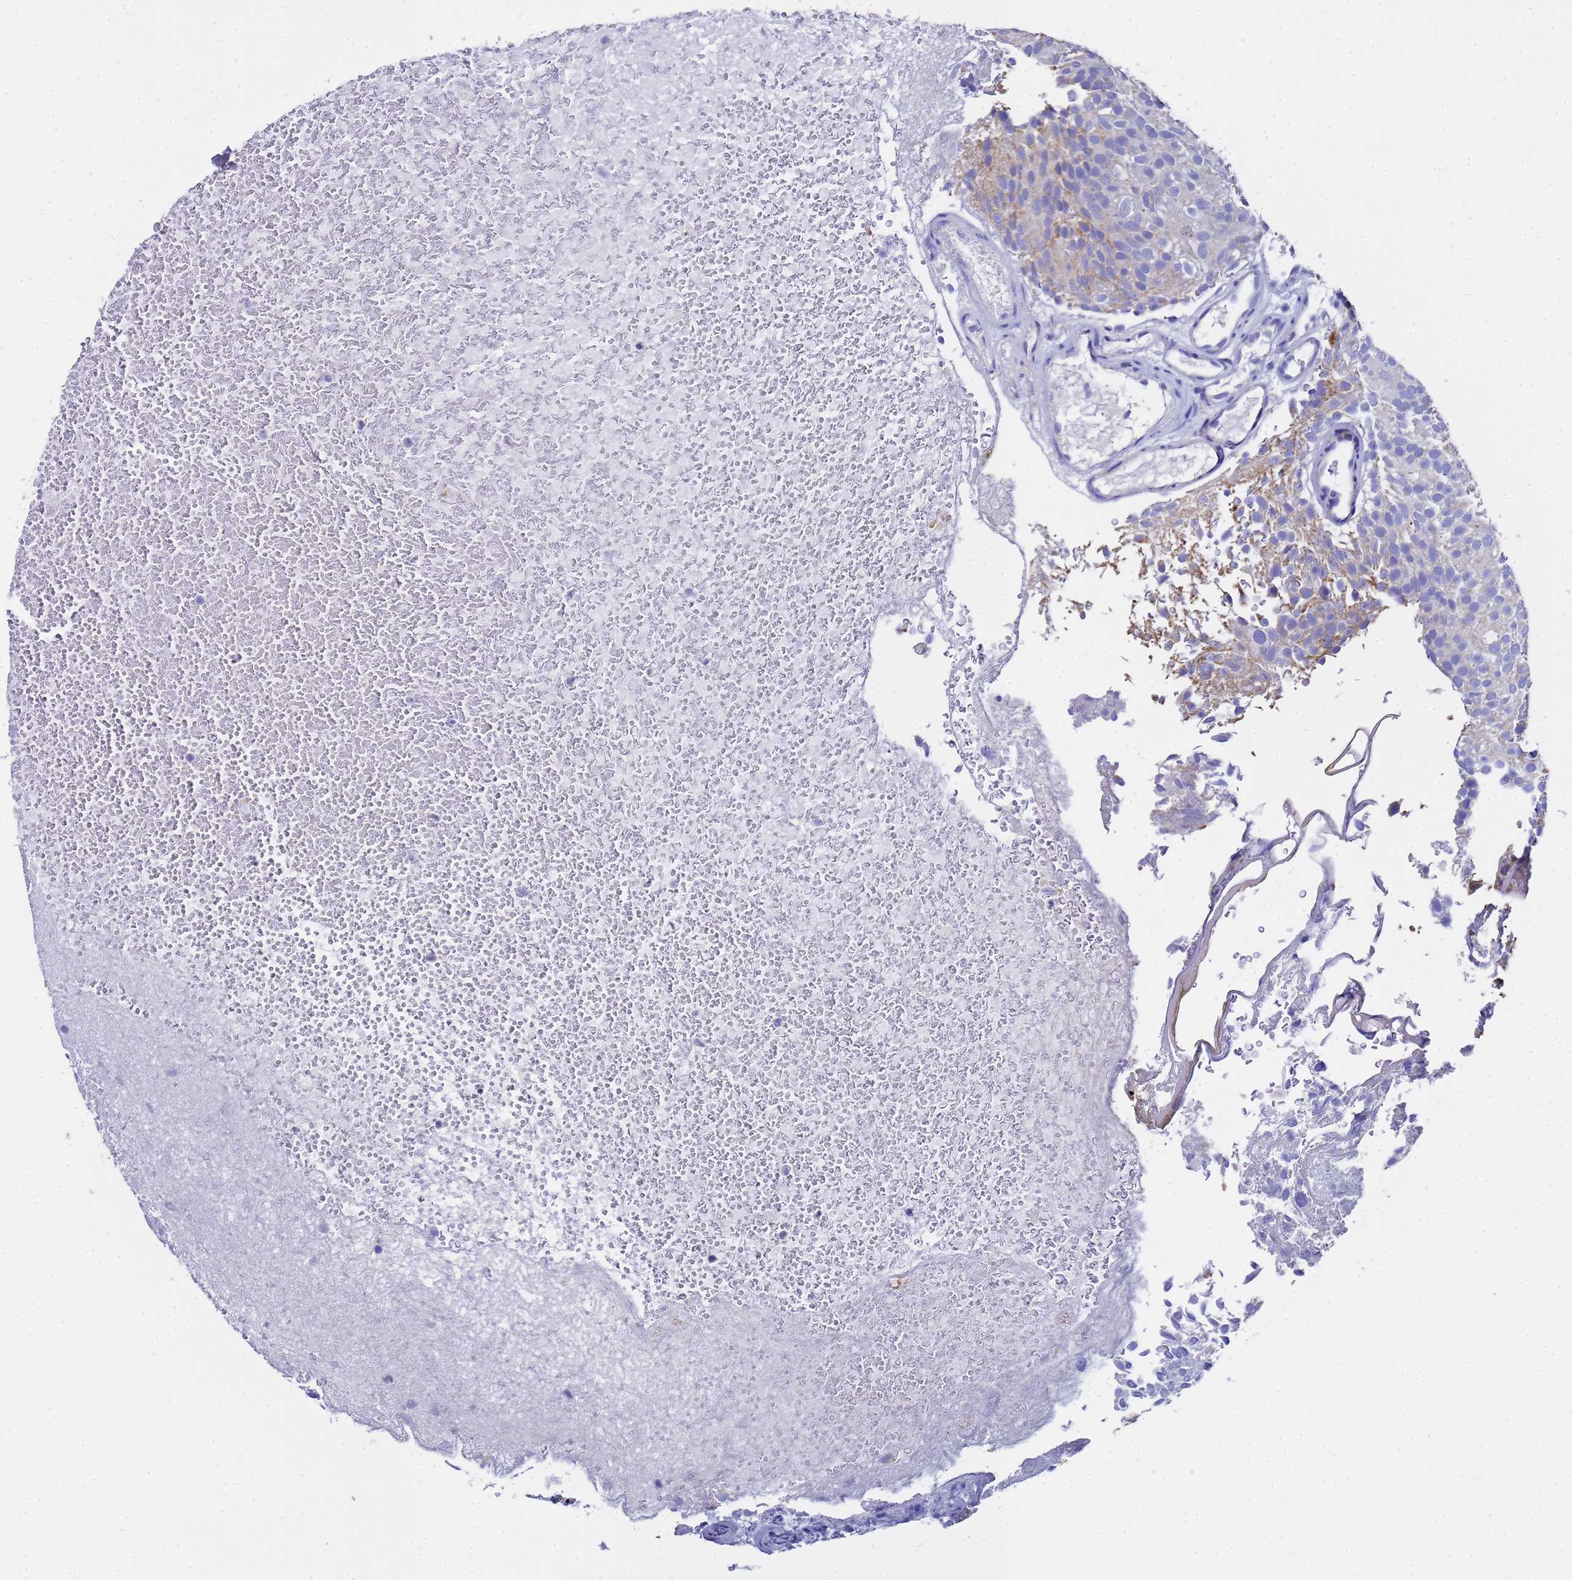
{"staining": {"intensity": "moderate", "quantity": "<25%", "location": "cytoplasmic/membranous"}, "tissue": "urothelial cancer", "cell_type": "Tumor cells", "image_type": "cancer", "snomed": [{"axis": "morphology", "description": "Urothelial carcinoma, Low grade"}, {"axis": "topography", "description": "Urinary bladder"}], "caption": "Immunohistochemical staining of human urothelial carcinoma (low-grade) reveals low levels of moderate cytoplasmic/membranous expression in approximately <25% of tumor cells. (Stains: DAB (3,3'-diaminobenzidine) in brown, nuclei in blue, Microscopy: brightfield microscopy at high magnification).", "gene": "MRPS12", "patient": {"sex": "male", "age": 78}}